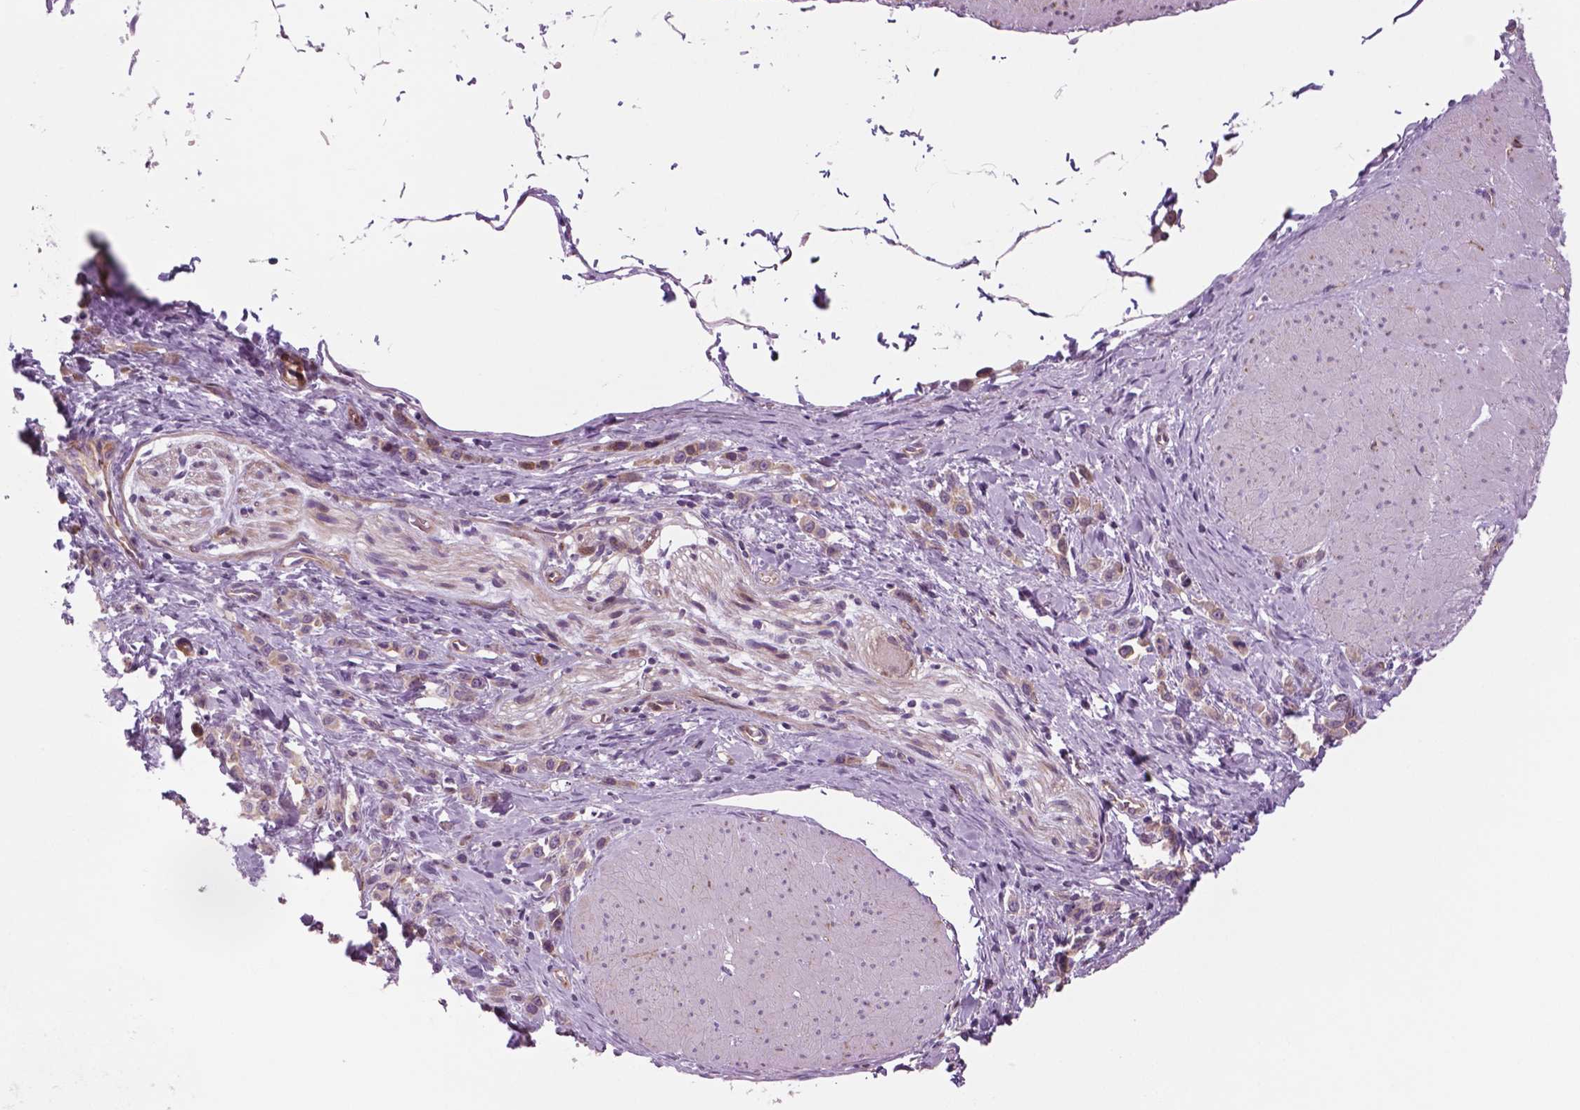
{"staining": {"intensity": "weak", "quantity": ">75%", "location": "cytoplasmic/membranous"}, "tissue": "stomach cancer", "cell_type": "Tumor cells", "image_type": "cancer", "snomed": [{"axis": "morphology", "description": "Adenocarcinoma, NOS"}, {"axis": "topography", "description": "Stomach"}], "caption": "Immunohistochemical staining of human stomach cancer reveals weak cytoplasmic/membranous protein positivity in about >75% of tumor cells.", "gene": "RND3", "patient": {"sex": "male", "age": 47}}